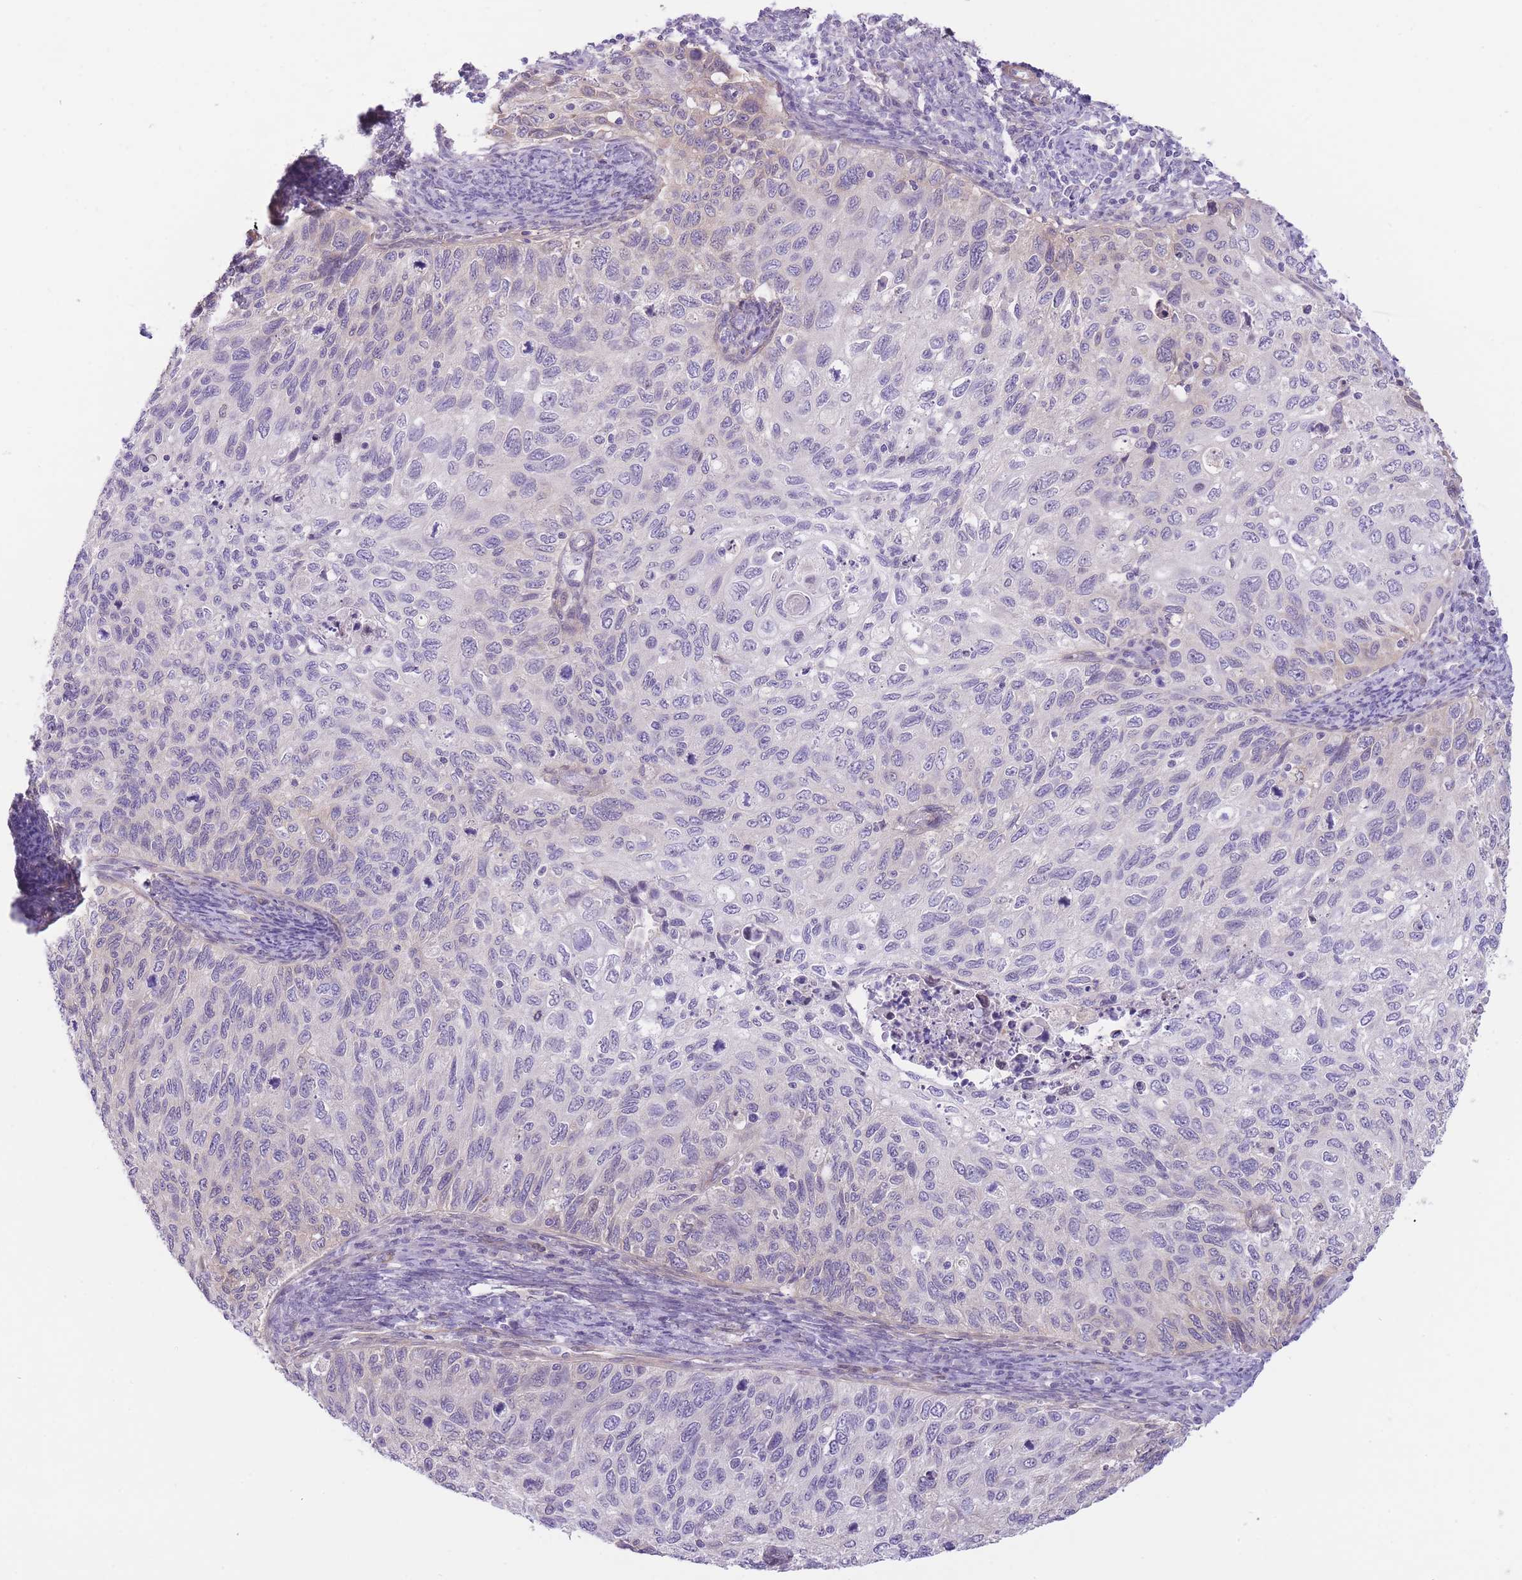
{"staining": {"intensity": "negative", "quantity": "none", "location": "none"}, "tissue": "cervical cancer", "cell_type": "Tumor cells", "image_type": "cancer", "snomed": [{"axis": "morphology", "description": "Squamous cell carcinoma, NOS"}, {"axis": "topography", "description": "Cervix"}], "caption": "The histopathology image displays no significant staining in tumor cells of cervical cancer. The staining is performed using DAB brown chromogen with nuclei counter-stained in using hematoxylin.", "gene": "OR11H12", "patient": {"sex": "female", "age": 70}}